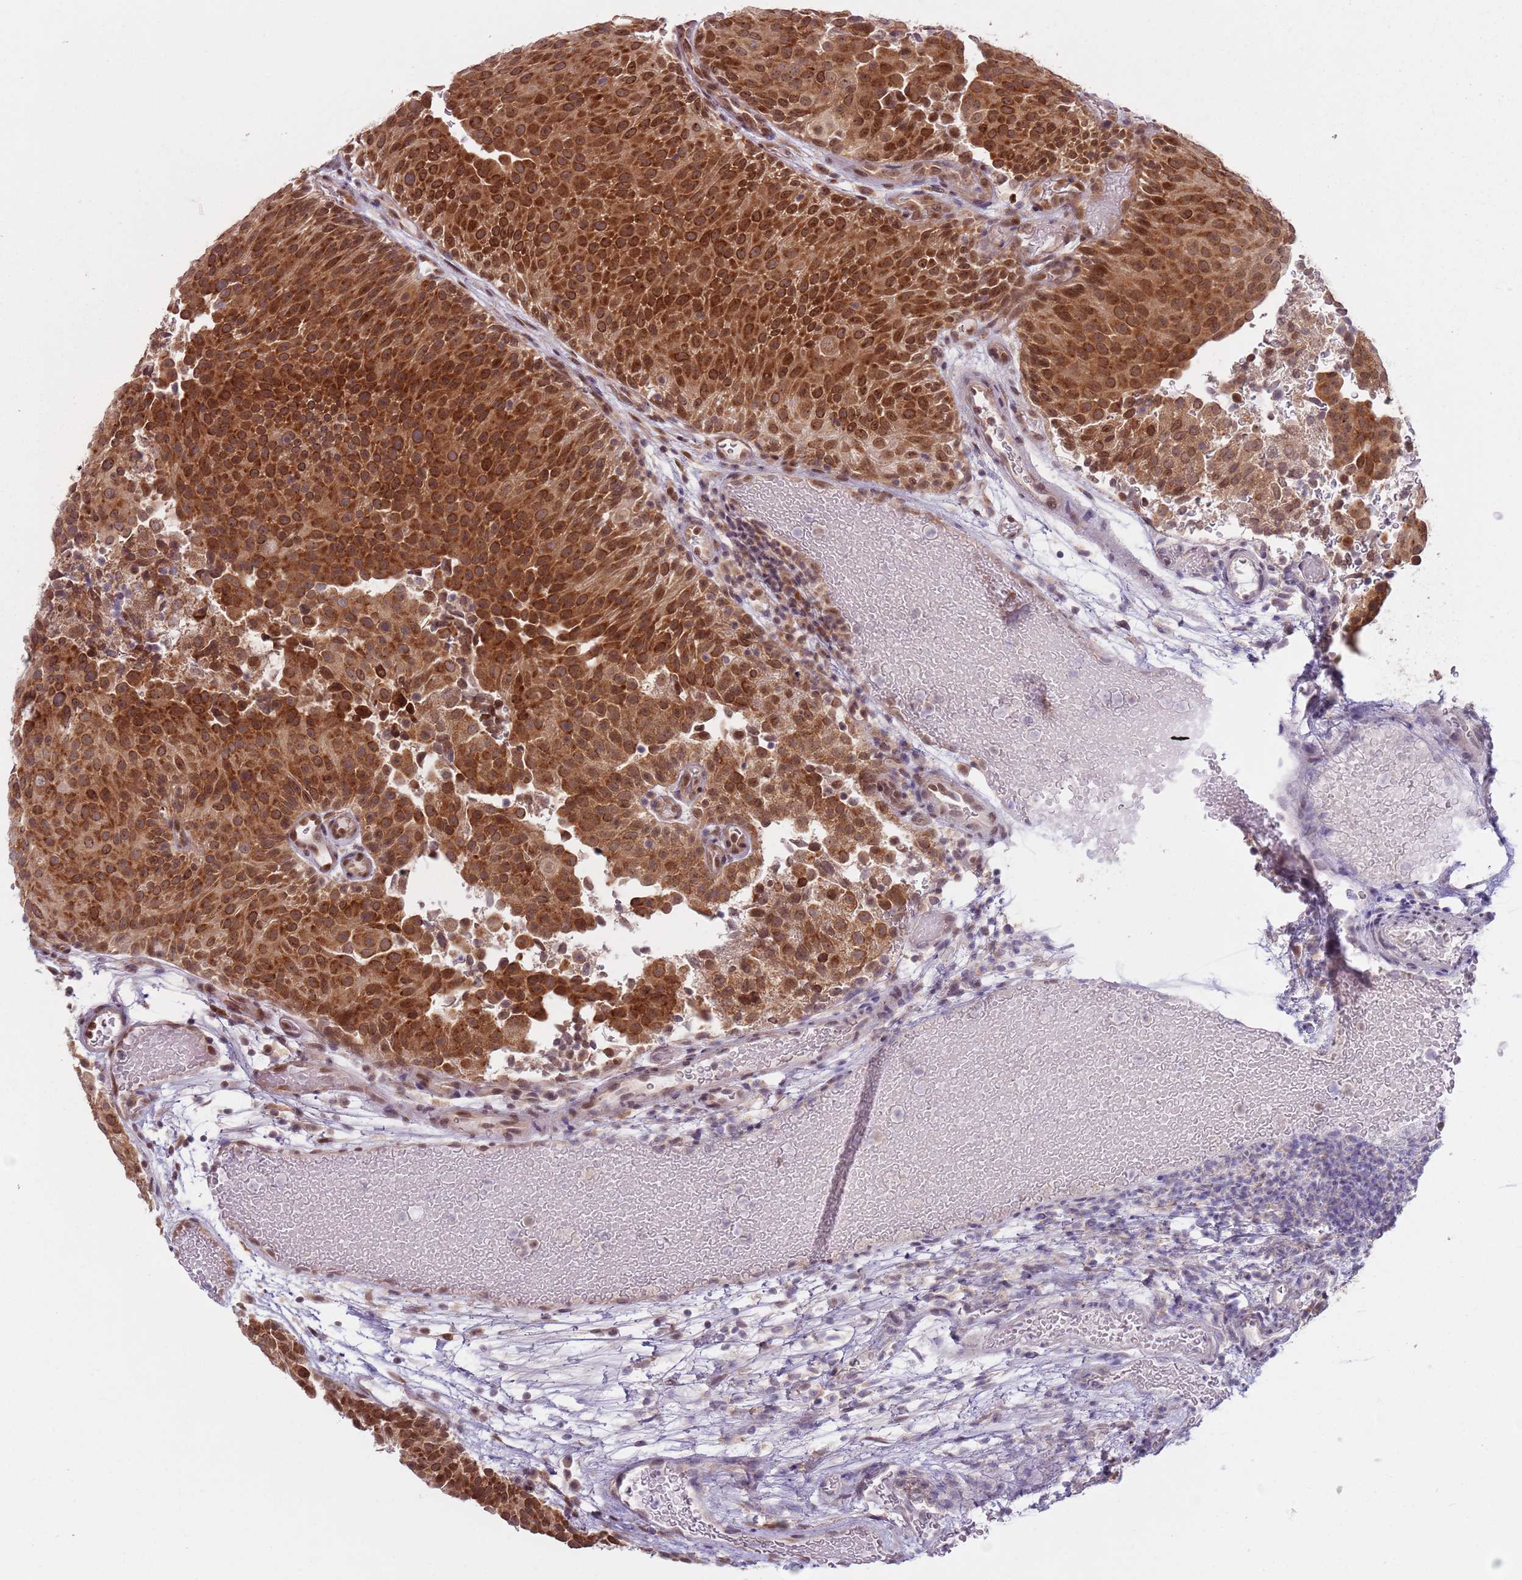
{"staining": {"intensity": "strong", "quantity": ">75%", "location": "cytoplasmic/membranous"}, "tissue": "urothelial cancer", "cell_type": "Tumor cells", "image_type": "cancer", "snomed": [{"axis": "morphology", "description": "Urothelial carcinoma, Low grade"}, {"axis": "topography", "description": "Urinary bladder"}], "caption": "IHC staining of urothelial carcinoma (low-grade), which exhibits high levels of strong cytoplasmic/membranous staining in approximately >75% of tumor cells indicating strong cytoplasmic/membranous protein expression. The staining was performed using DAB (brown) for protein detection and nuclei were counterstained in hematoxylin (blue).", "gene": "SLC25A32", "patient": {"sex": "male", "age": 78}}